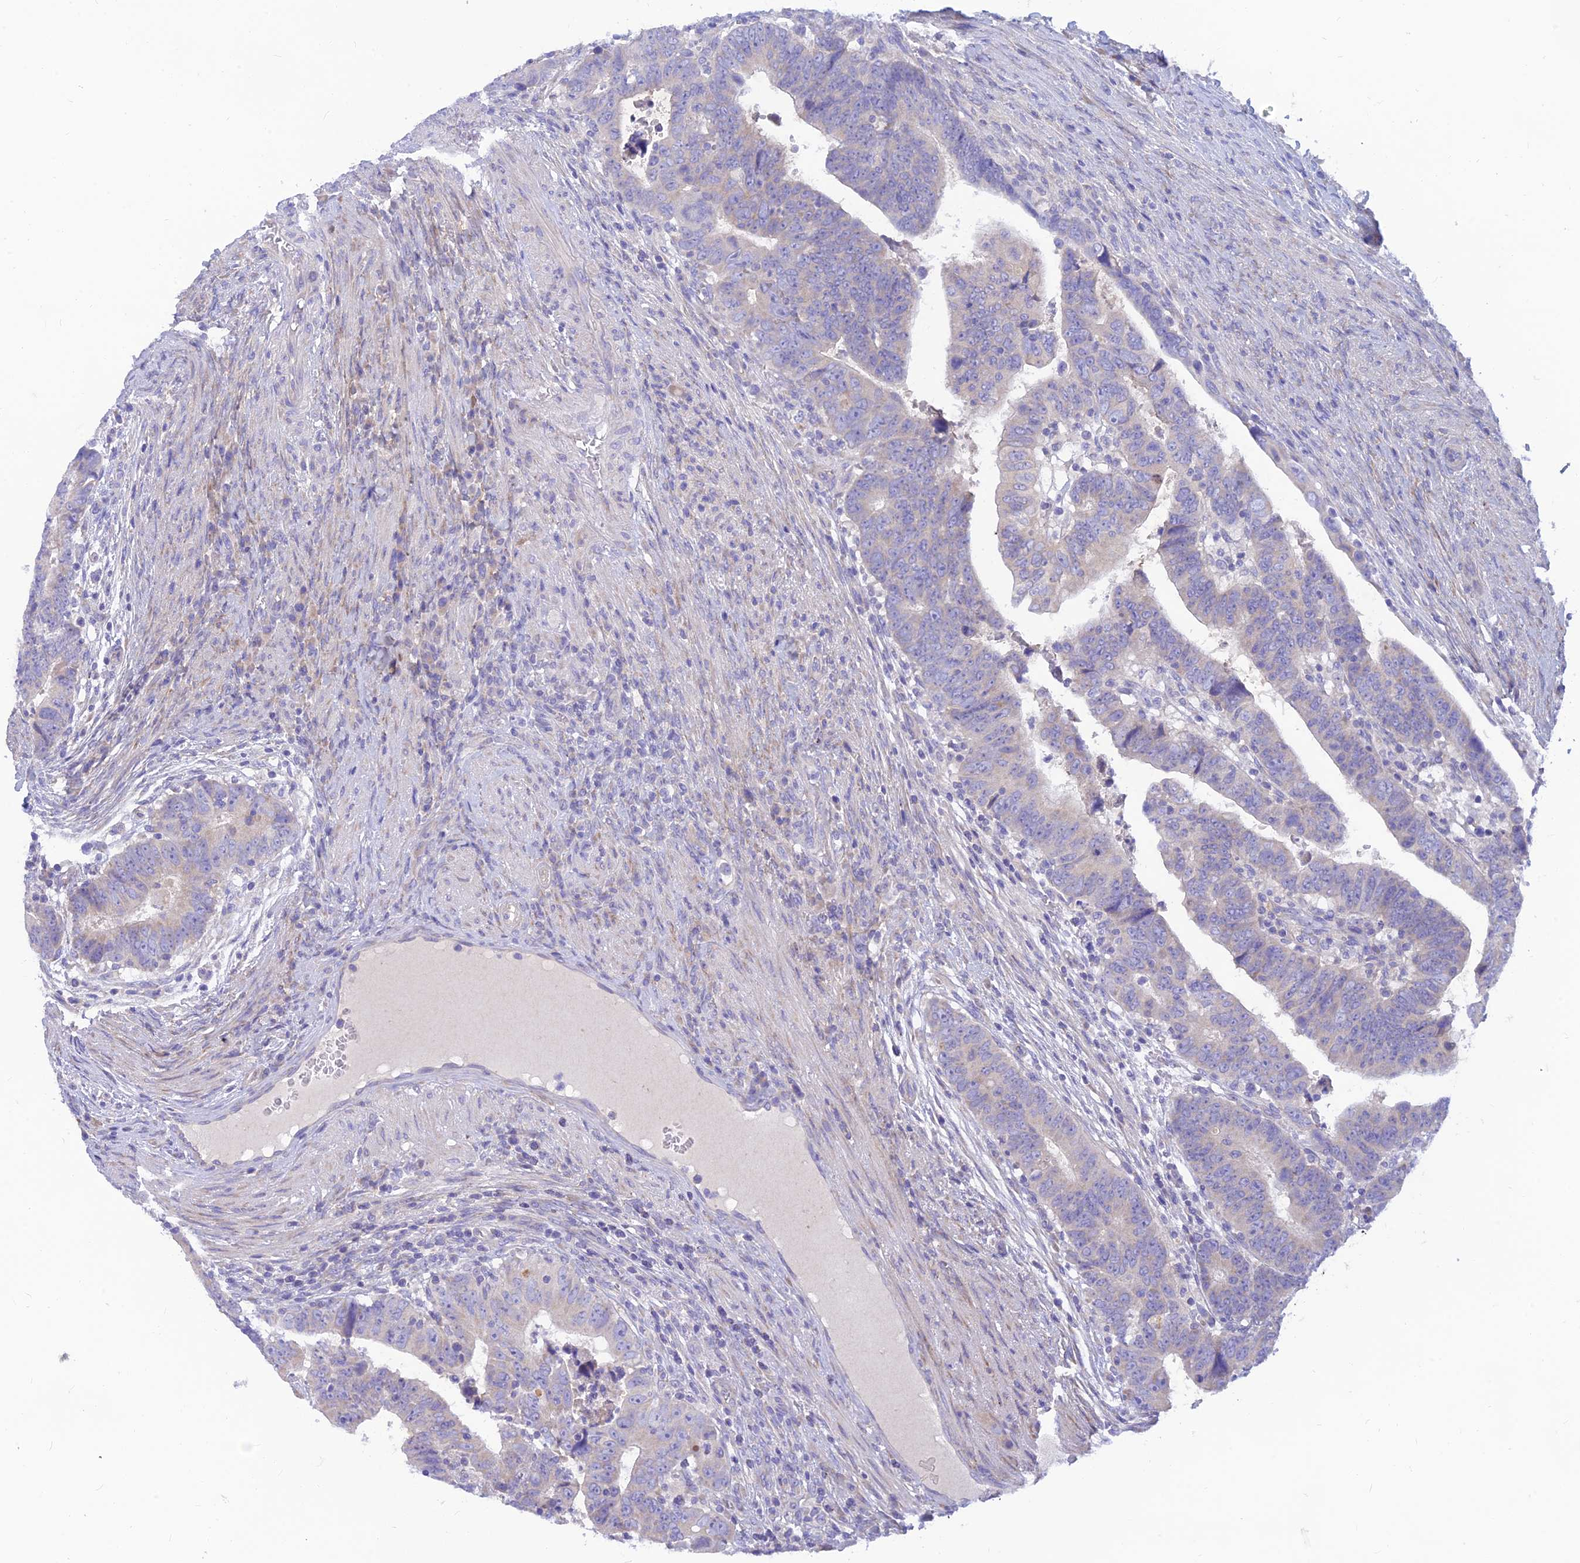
{"staining": {"intensity": "negative", "quantity": "none", "location": "none"}, "tissue": "colorectal cancer", "cell_type": "Tumor cells", "image_type": "cancer", "snomed": [{"axis": "morphology", "description": "Normal tissue, NOS"}, {"axis": "morphology", "description": "Adenocarcinoma, NOS"}, {"axis": "topography", "description": "Rectum"}], "caption": "An immunohistochemistry image of colorectal cancer is shown. There is no staining in tumor cells of colorectal cancer.", "gene": "TMEM30B", "patient": {"sex": "female", "age": 65}}